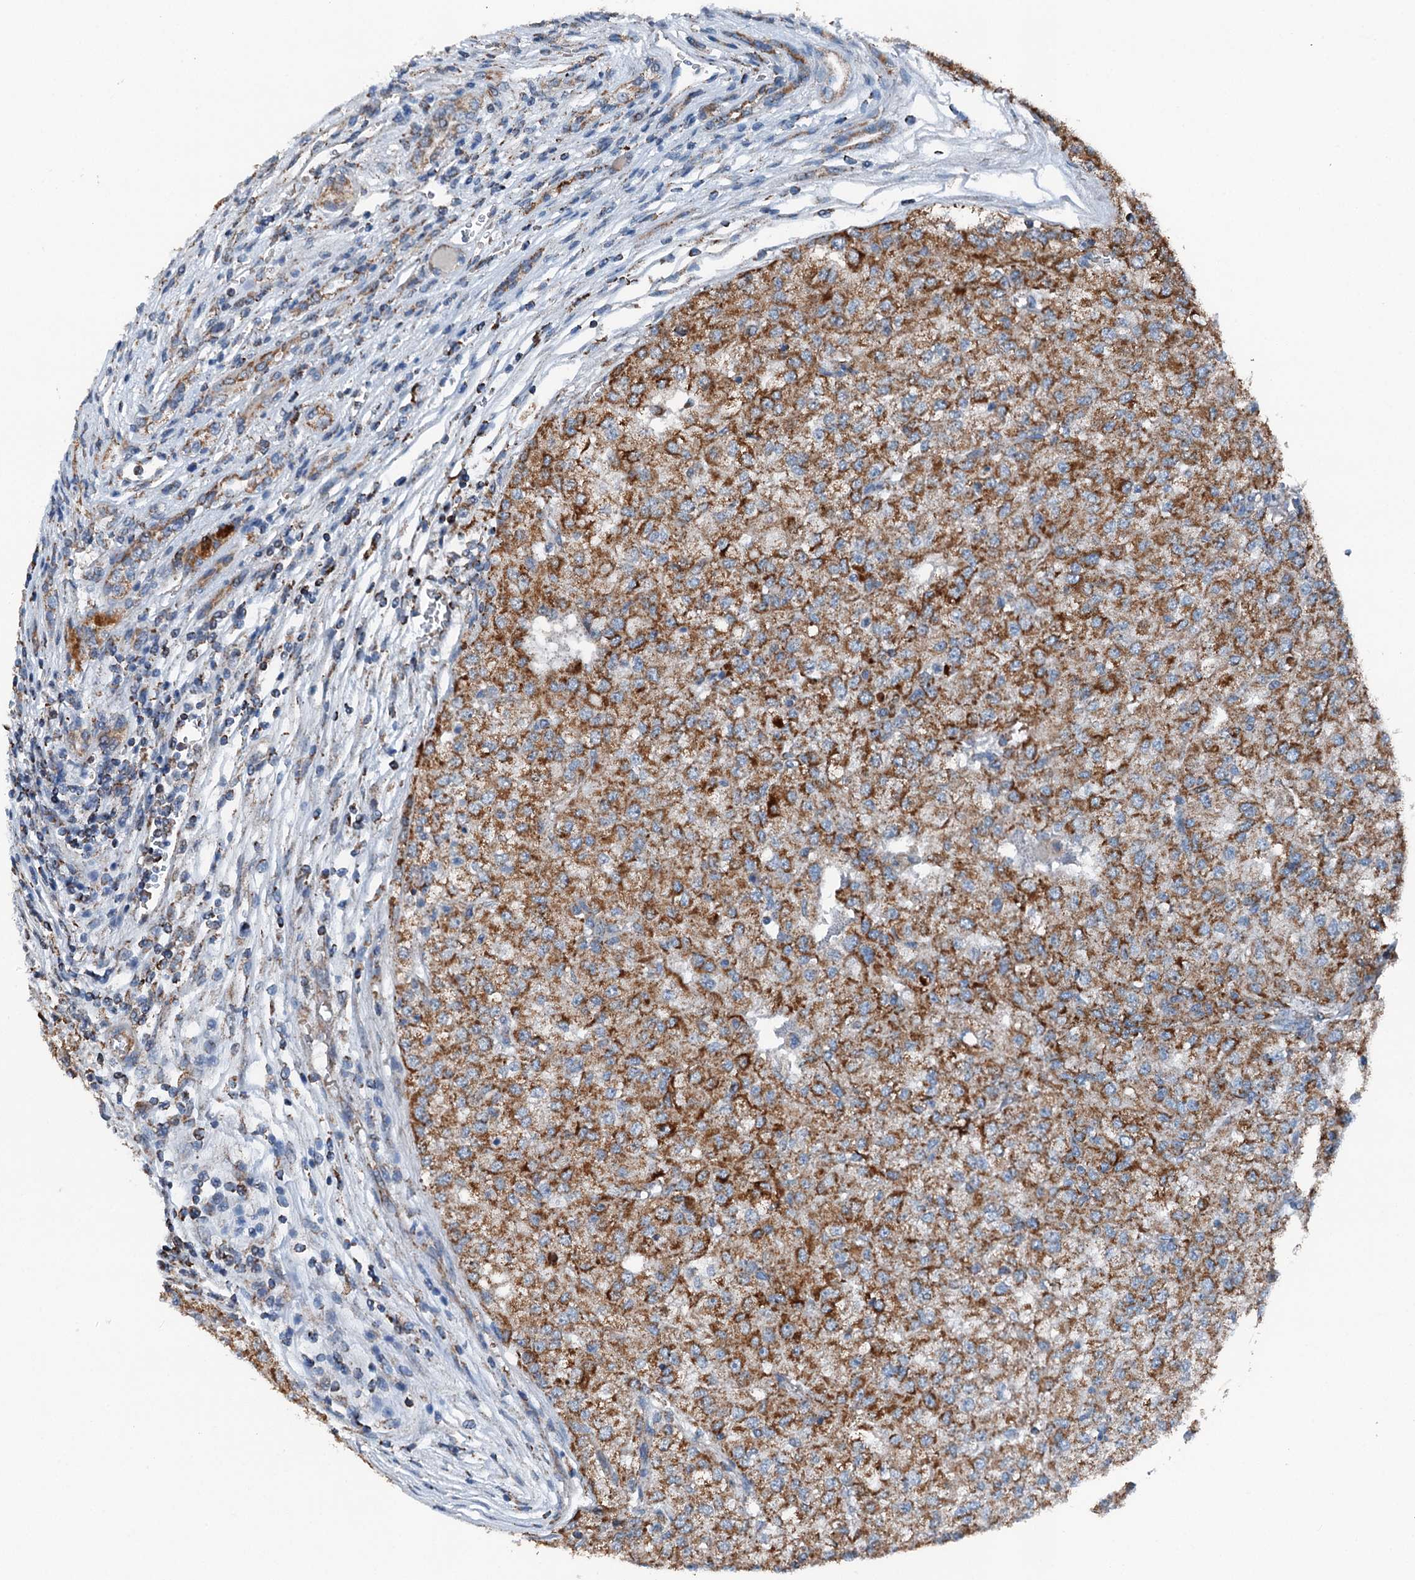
{"staining": {"intensity": "strong", "quantity": ">75%", "location": "cytoplasmic/membranous"}, "tissue": "renal cancer", "cell_type": "Tumor cells", "image_type": "cancer", "snomed": [{"axis": "morphology", "description": "Adenocarcinoma, NOS"}, {"axis": "topography", "description": "Kidney"}], "caption": "Tumor cells demonstrate high levels of strong cytoplasmic/membranous staining in approximately >75% of cells in human renal cancer (adenocarcinoma). (Brightfield microscopy of DAB IHC at high magnification).", "gene": "TRPT1", "patient": {"sex": "female", "age": 54}}